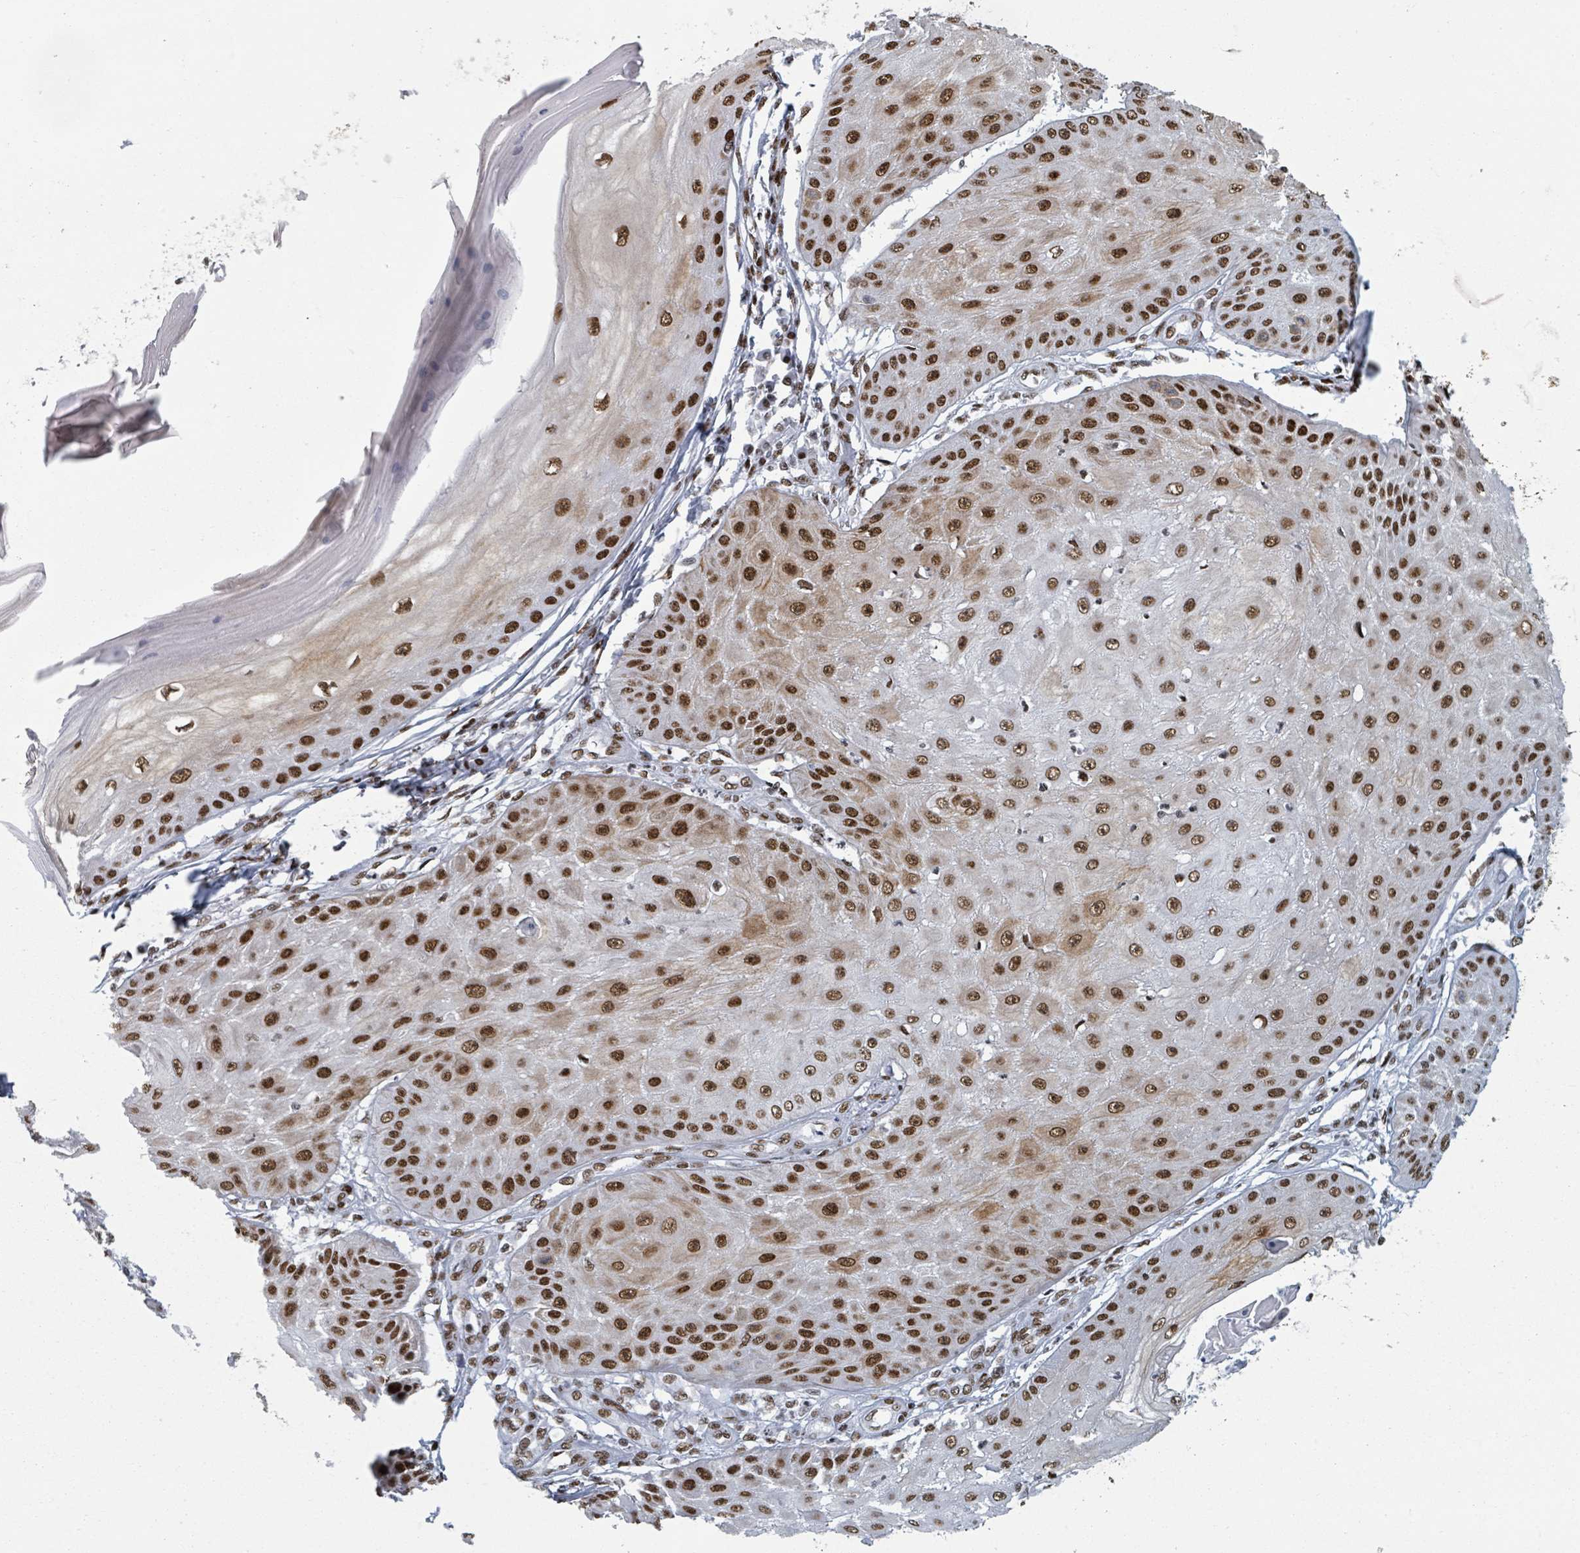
{"staining": {"intensity": "strong", "quantity": ">75%", "location": "nuclear"}, "tissue": "skin cancer", "cell_type": "Tumor cells", "image_type": "cancer", "snomed": [{"axis": "morphology", "description": "Squamous cell carcinoma, NOS"}, {"axis": "topography", "description": "Skin"}], "caption": "Skin cancer (squamous cell carcinoma) stained for a protein demonstrates strong nuclear positivity in tumor cells.", "gene": "DHX16", "patient": {"sex": "male", "age": 70}}